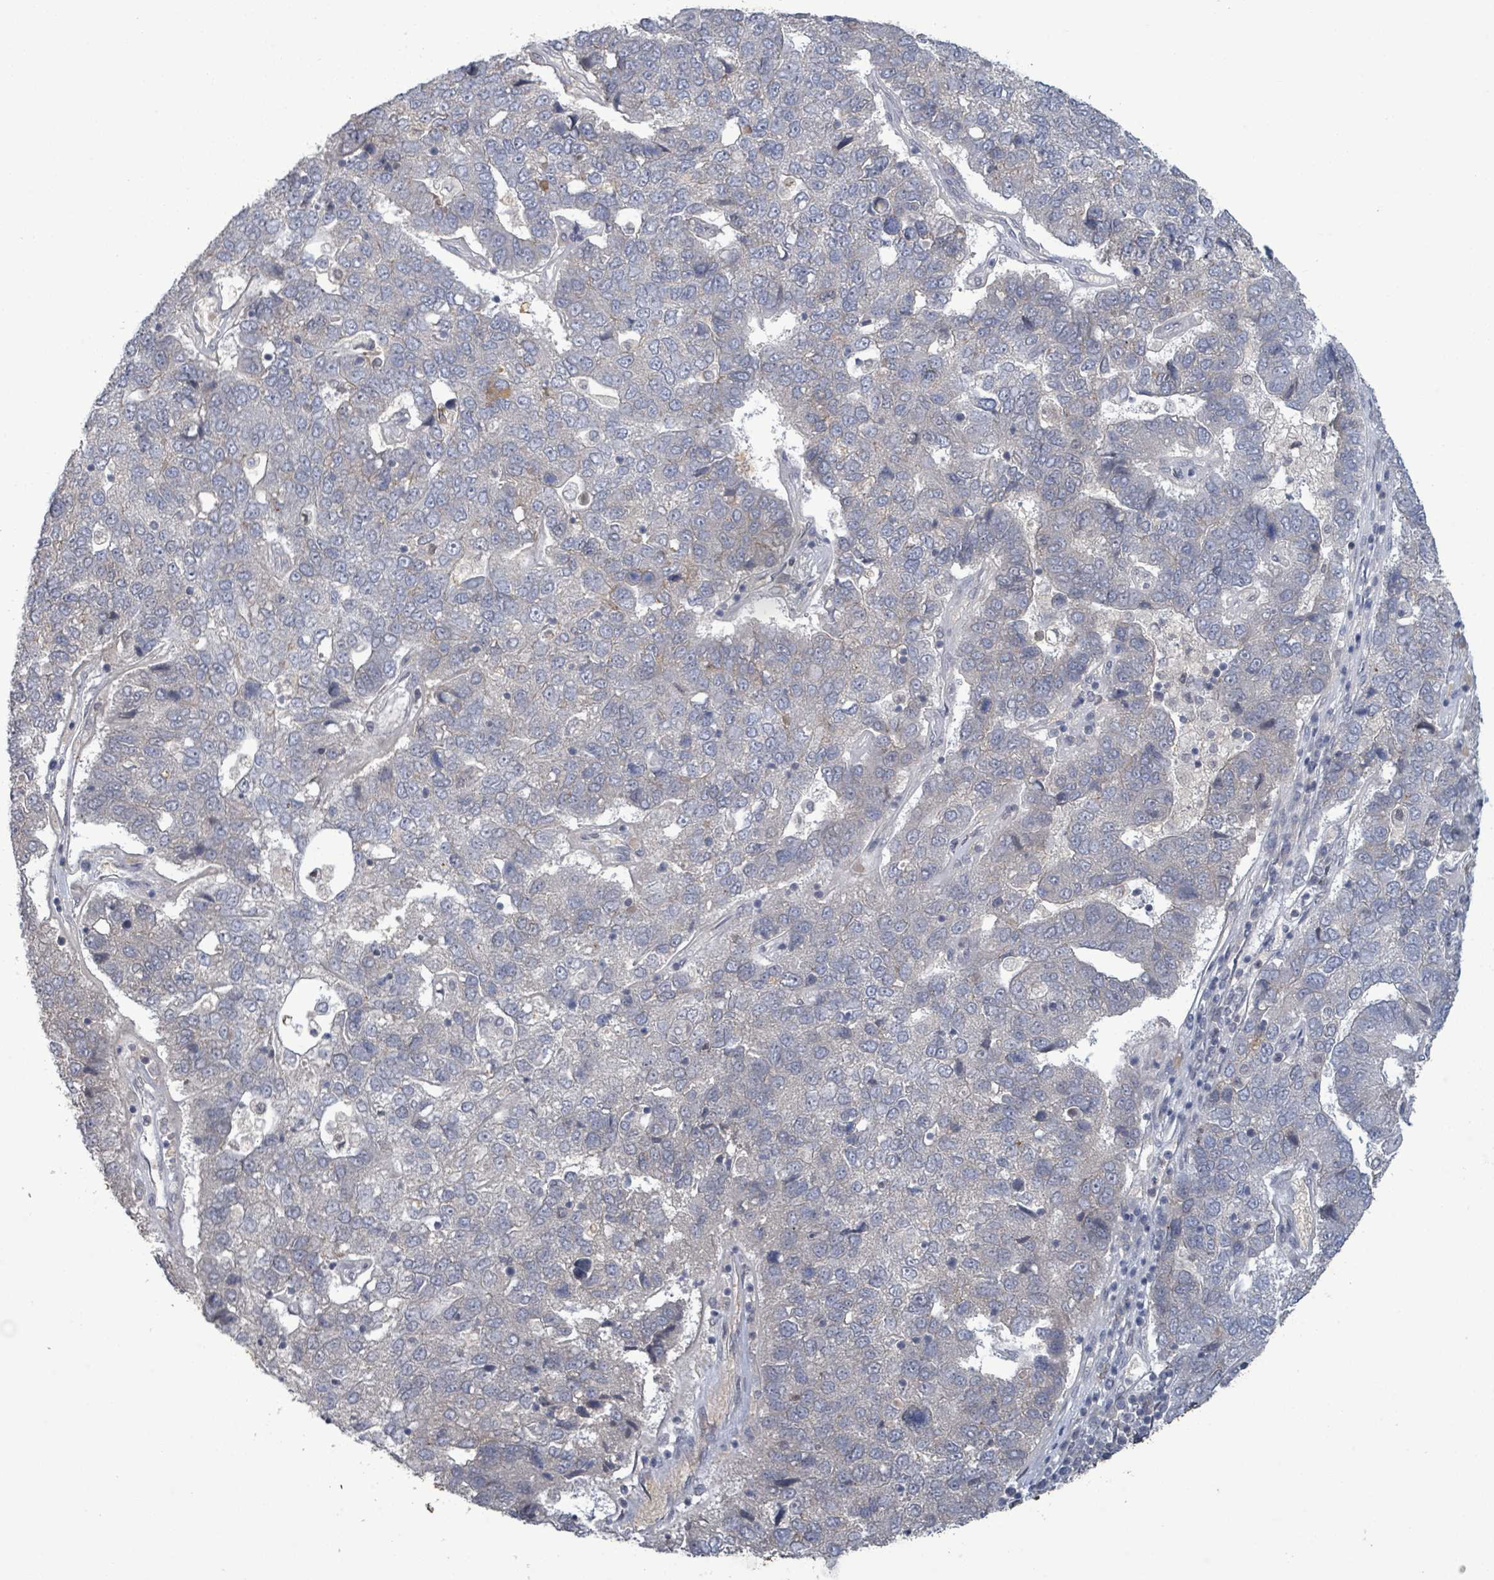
{"staining": {"intensity": "negative", "quantity": "none", "location": "none"}, "tissue": "pancreatic cancer", "cell_type": "Tumor cells", "image_type": "cancer", "snomed": [{"axis": "morphology", "description": "Adenocarcinoma, NOS"}, {"axis": "topography", "description": "Pancreas"}], "caption": "This is a image of immunohistochemistry (IHC) staining of pancreatic adenocarcinoma, which shows no positivity in tumor cells.", "gene": "GRM8", "patient": {"sex": "female", "age": 61}}